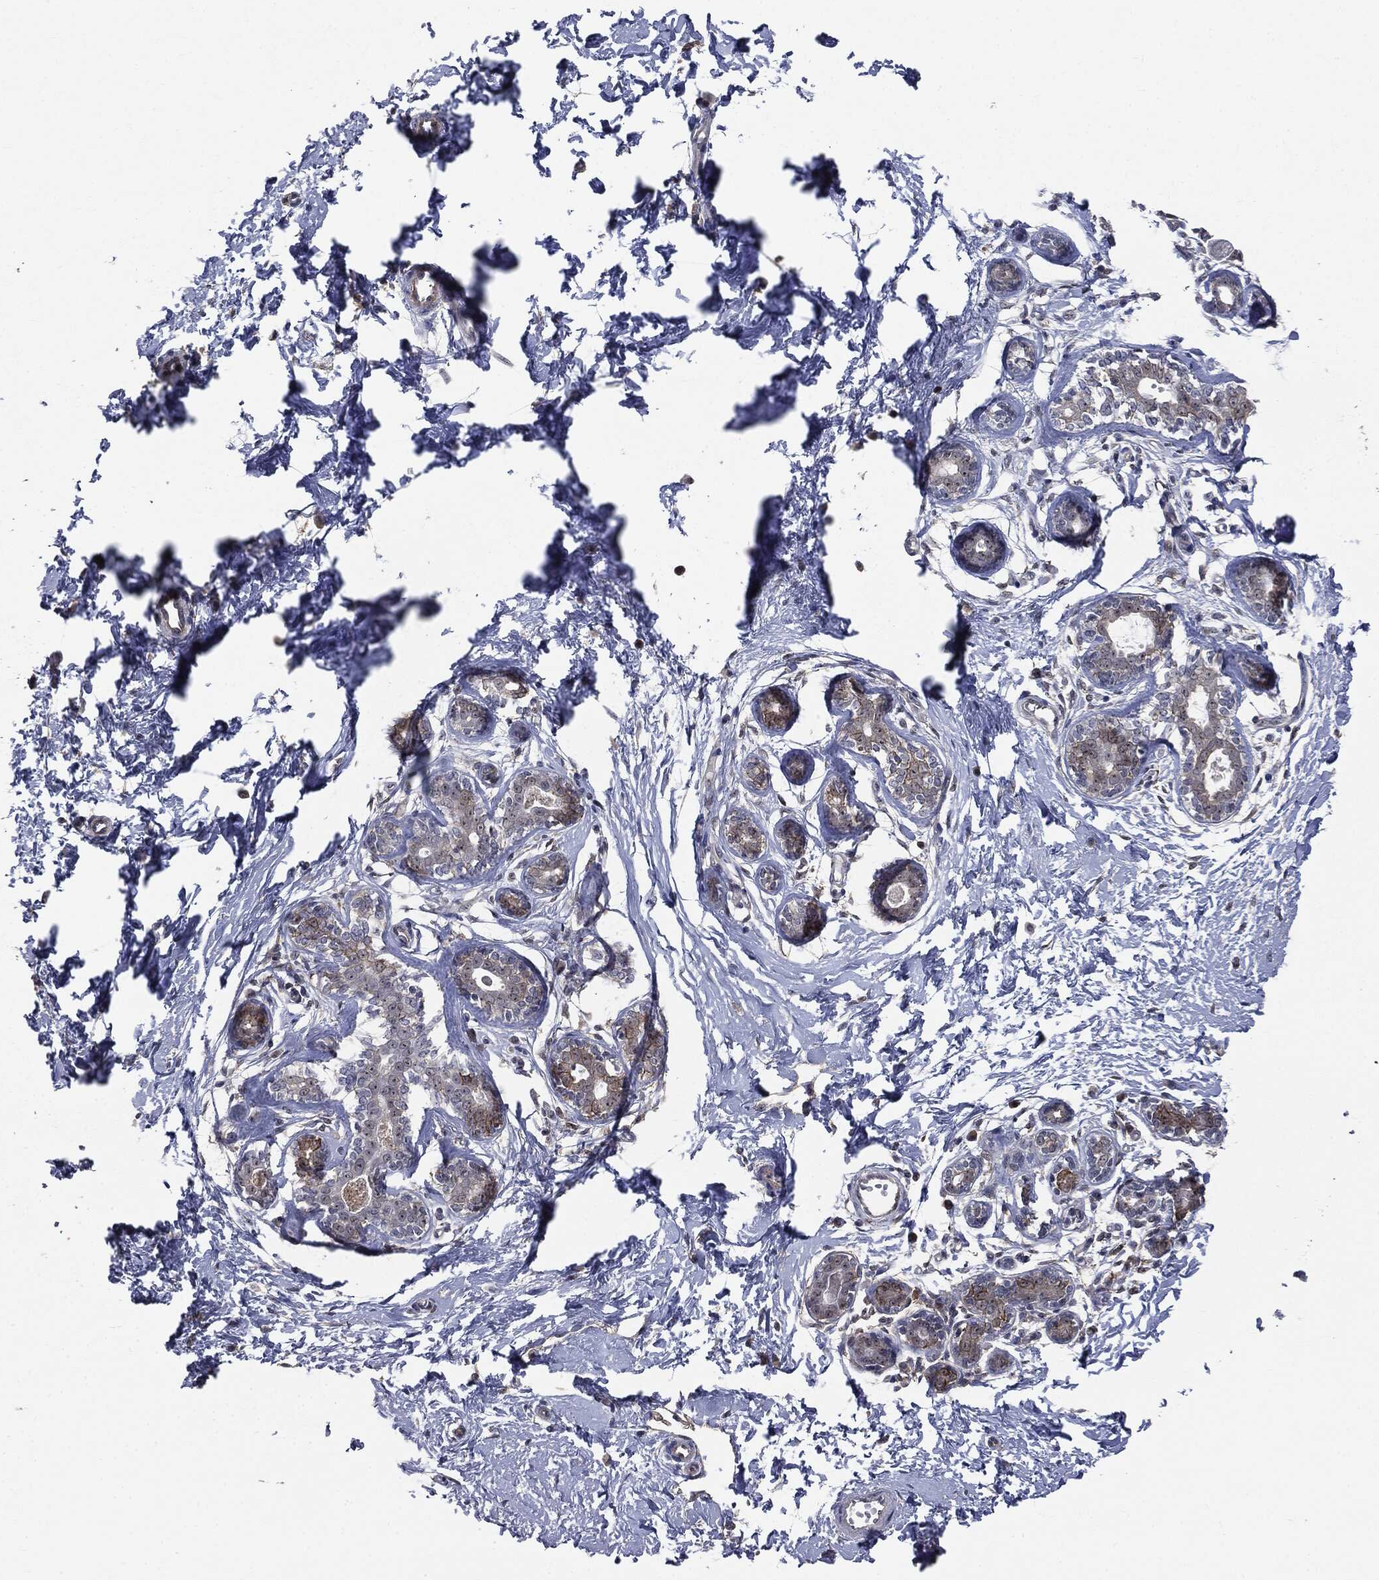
{"staining": {"intensity": "moderate", "quantity": "<25%", "location": "cytoplasmic/membranous"}, "tissue": "breast", "cell_type": "Glandular cells", "image_type": "normal", "snomed": [{"axis": "morphology", "description": "Normal tissue, NOS"}, {"axis": "topography", "description": "Breast"}], "caption": "Immunohistochemistry (DAB (3,3'-diaminobenzidine)) staining of unremarkable human breast demonstrates moderate cytoplasmic/membranous protein expression in about <25% of glandular cells.", "gene": "TRMT1L", "patient": {"sex": "female", "age": 37}}